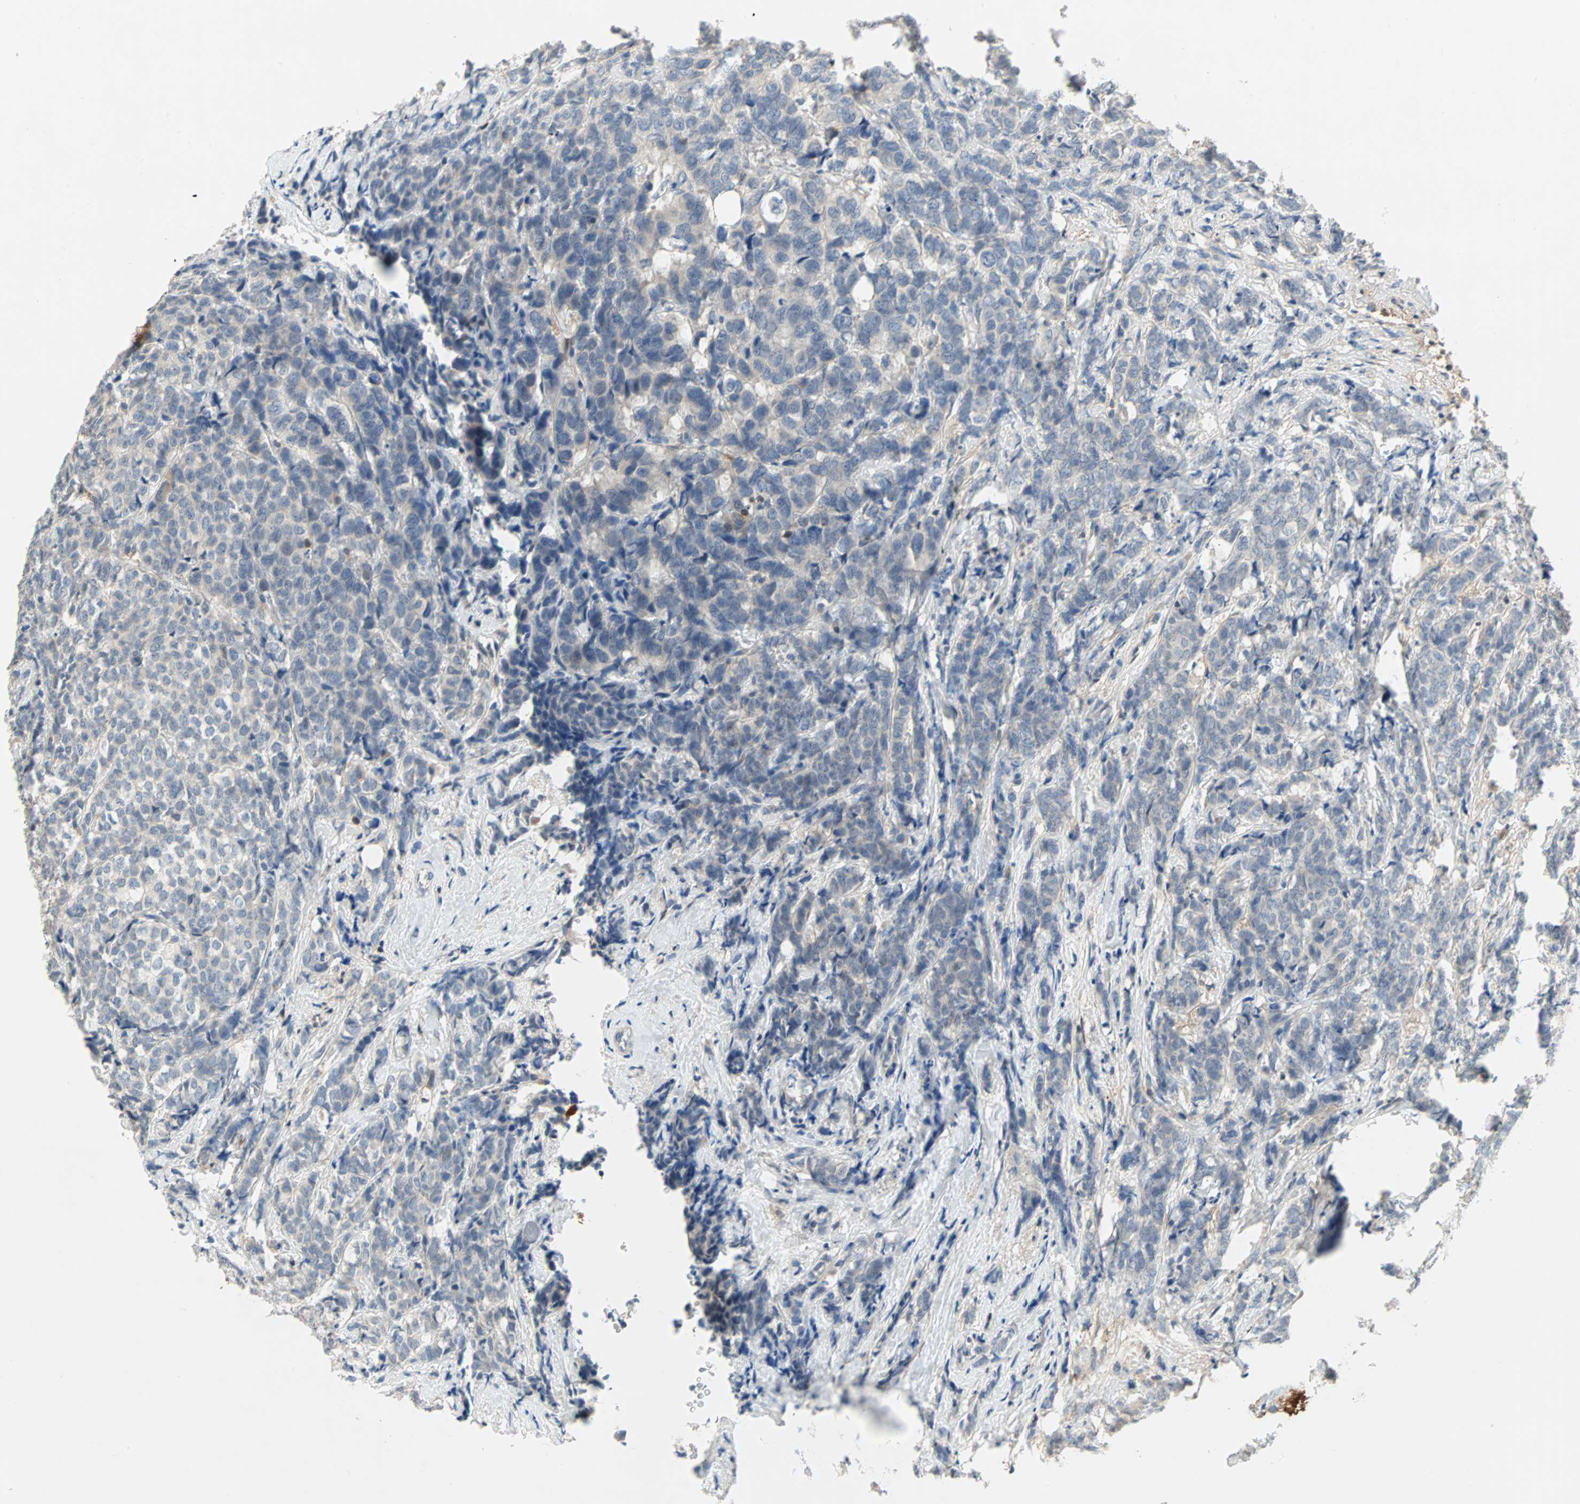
{"staining": {"intensity": "negative", "quantity": "none", "location": "none"}, "tissue": "breast cancer", "cell_type": "Tumor cells", "image_type": "cancer", "snomed": [{"axis": "morphology", "description": "Lobular carcinoma"}, {"axis": "topography", "description": "Breast"}], "caption": "The immunohistochemistry (IHC) micrograph has no significant positivity in tumor cells of lobular carcinoma (breast) tissue.", "gene": "MAP4K1", "patient": {"sex": "female", "age": 60}}